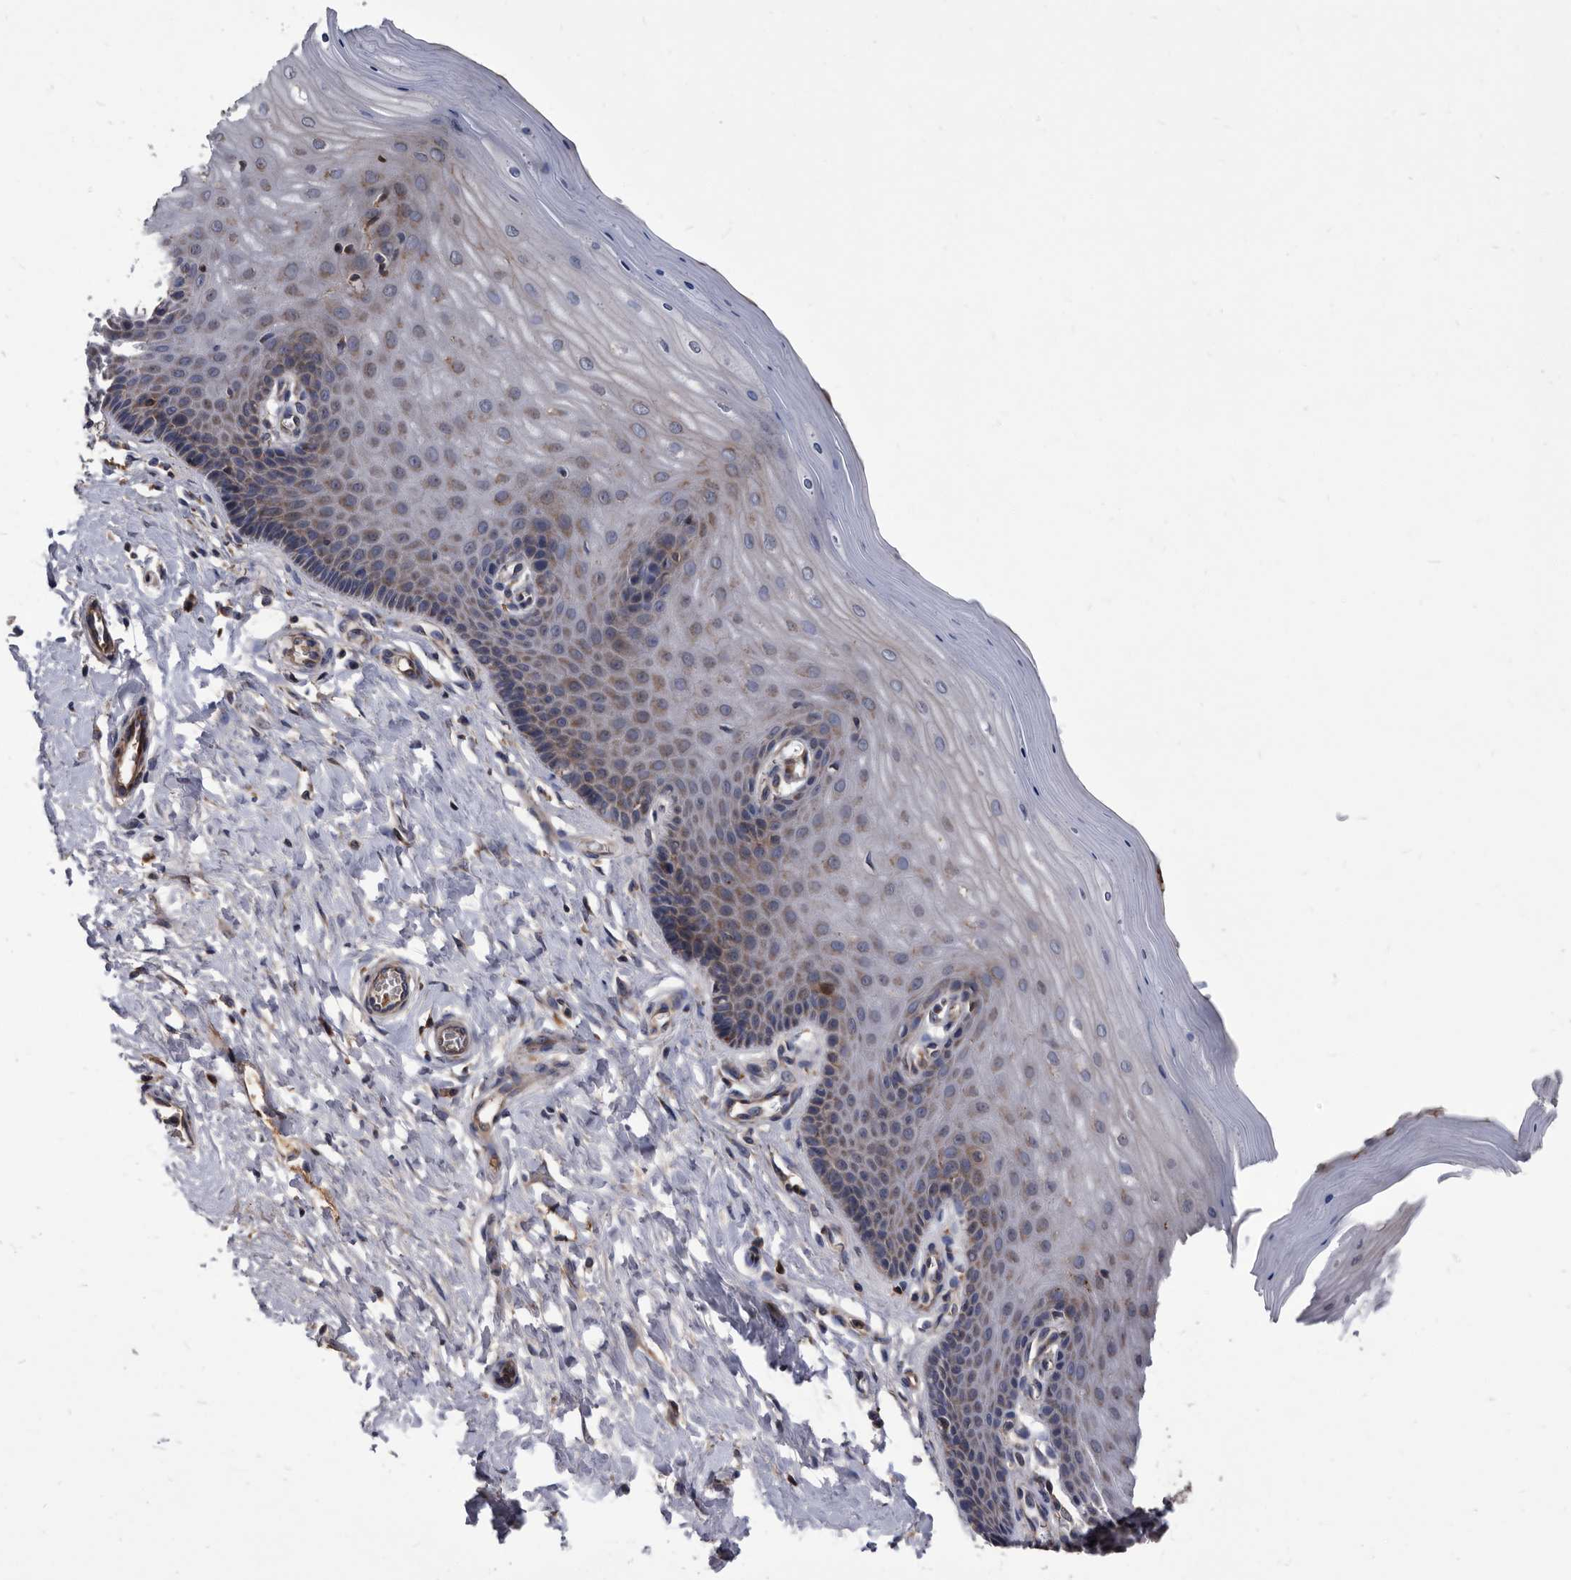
{"staining": {"intensity": "weak", "quantity": ">75%", "location": "cytoplasmic/membranous"}, "tissue": "cervix", "cell_type": "Glandular cells", "image_type": "normal", "snomed": [{"axis": "morphology", "description": "Normal tissue, NOS"}, {"axis": "topography", "description": "Cervix"}], "caption": "Benign cervix was stained to show a protein in brown. There is low levels of weak cytoplasmic/membranous staining in about >75% of glandular cells.", "gene": "DTNBP1", "patient": {"sex": "female", "age": 55}}